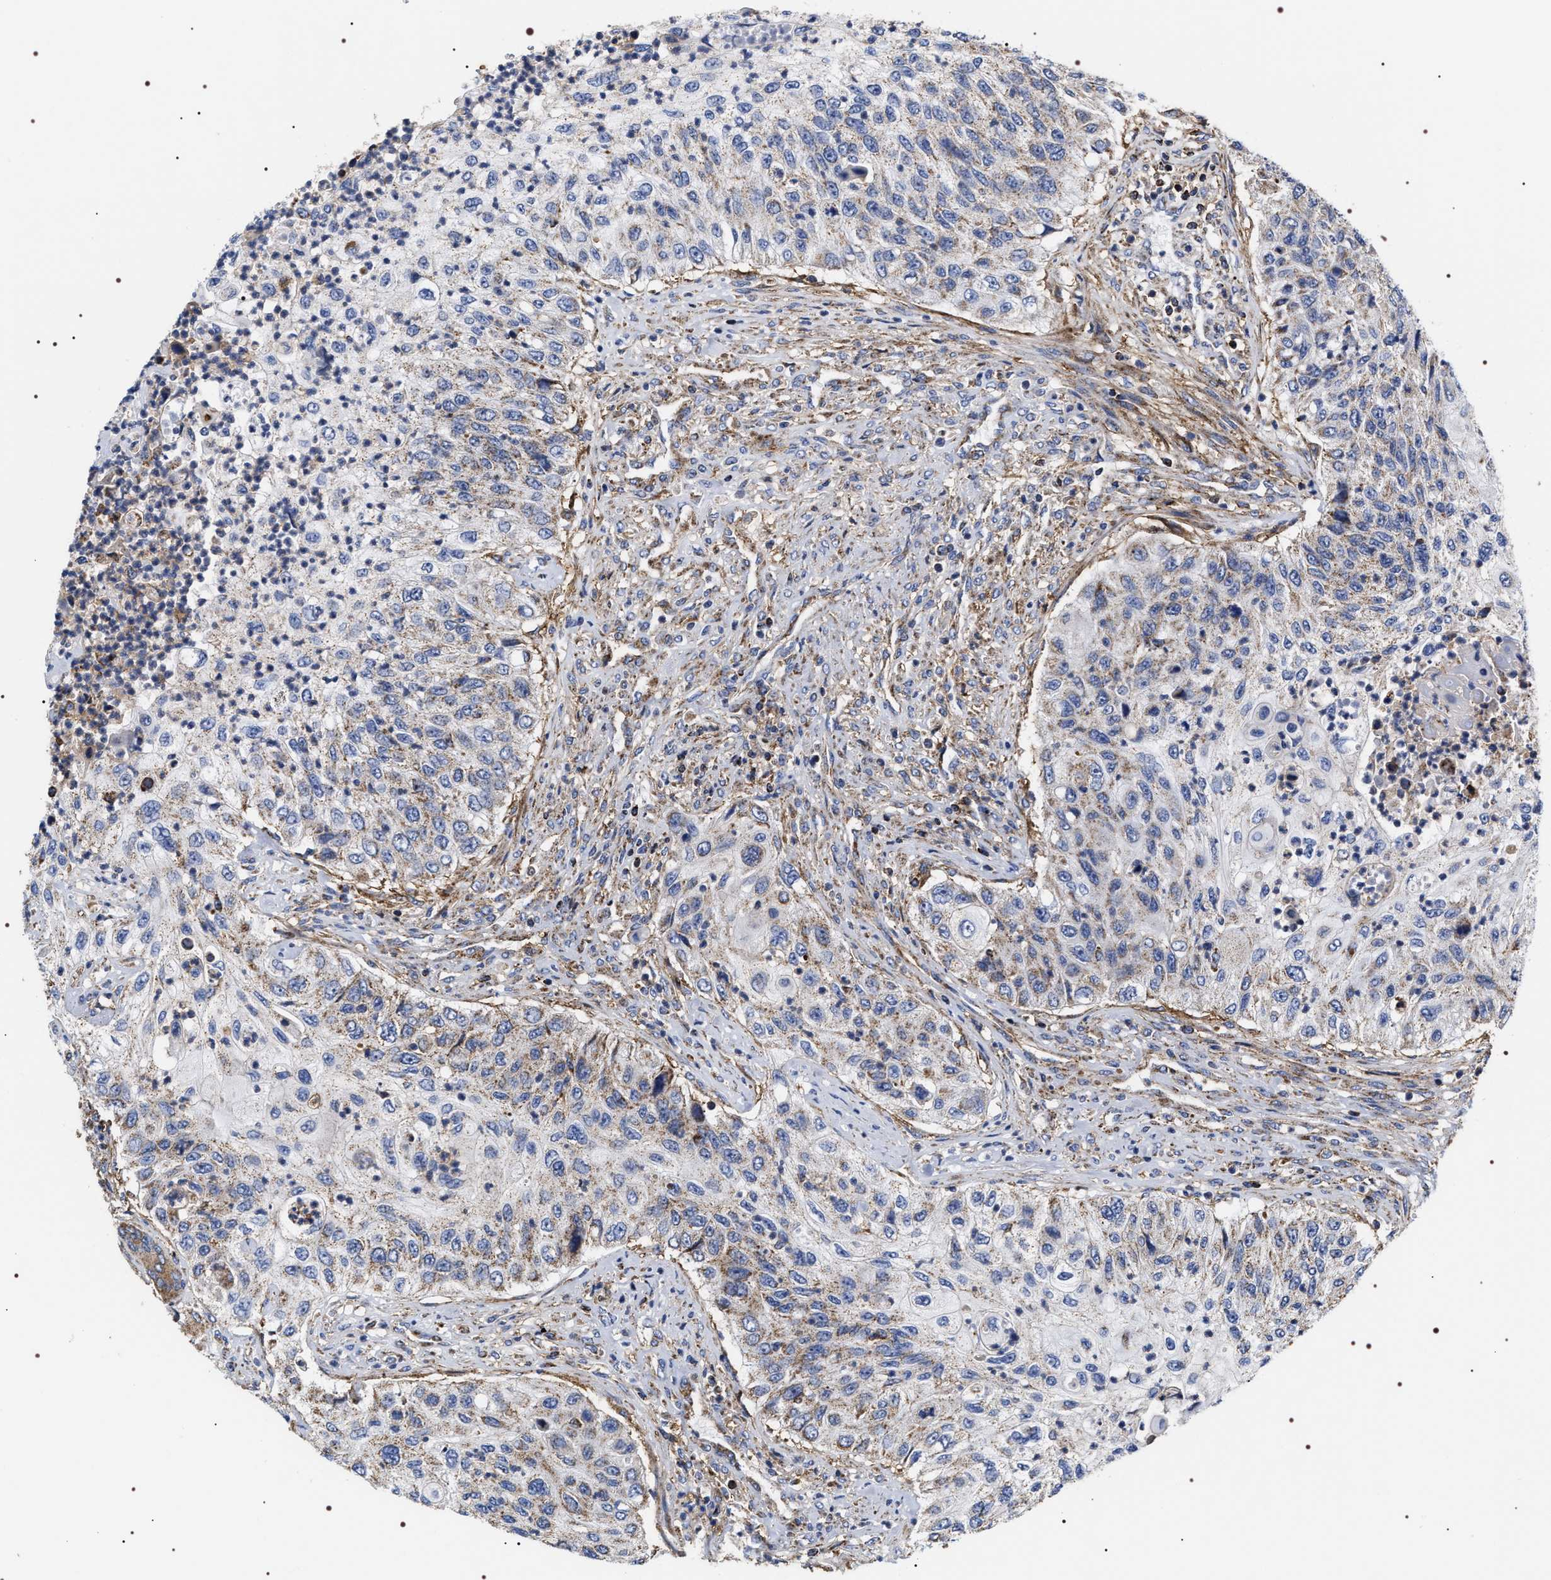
{"staining": {"intensity": "weak", "quantity": "25%-75%", "location": "cytoplasmic/membranous"}, "tissue": "urothelial cancer", "cell_type": "Tumor cells", "image_type": "cancer", "snomed": [{"axis": "morphology", "description": "Urothelial carcinoma, High grade"}, {"axis": "topography", "description": "Urinary bladder"}], "caption": "A low amount of weak cytoplasmic/membranous positivity is appreciated in about 25%-75% of tumor cells in high-grade urothelial carcinoma tissue.", "gene": "COG5", "patient": {"sex": "female", "age": 60}}